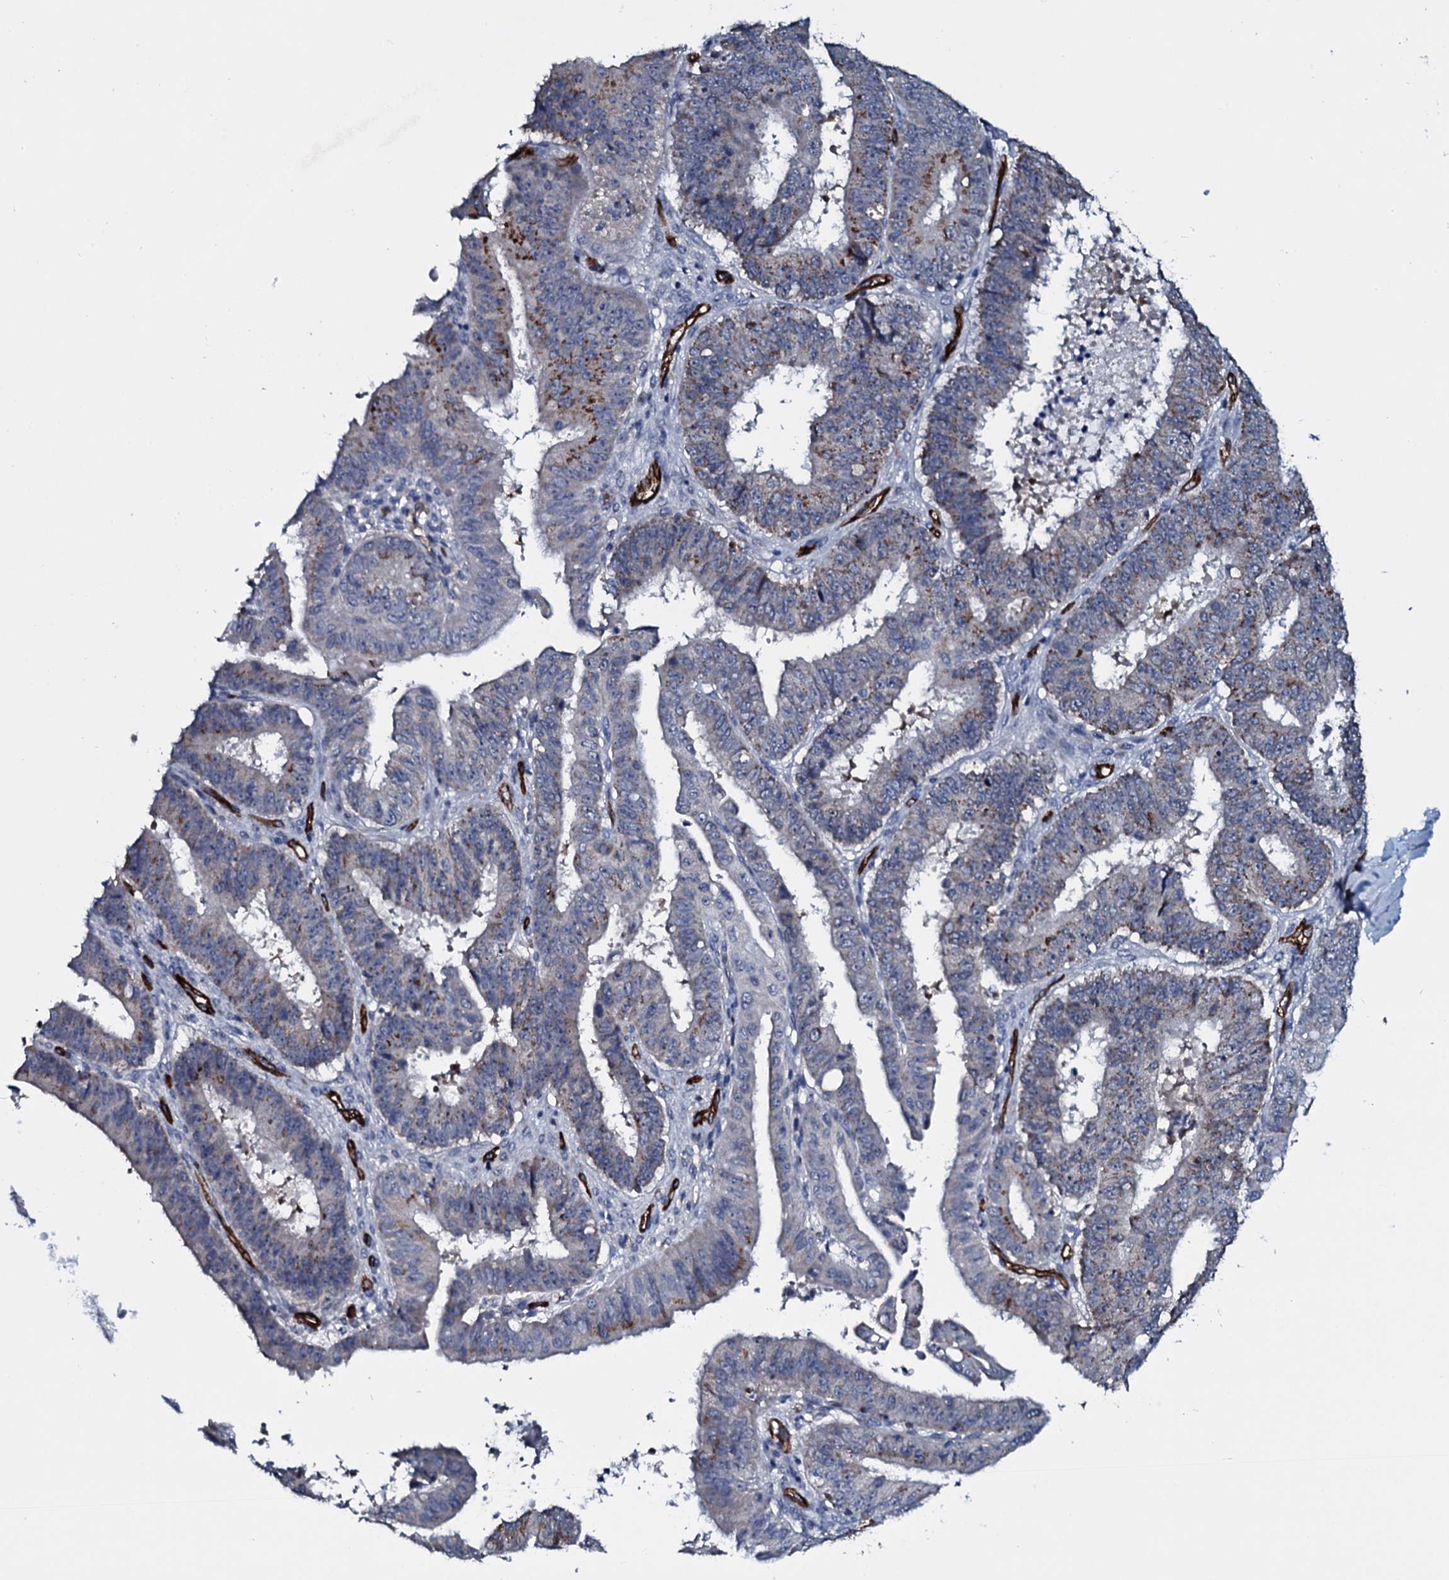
{"staining": {"intensity": "moderate", "quantity": "25%-75%", "location": "cytoplasmic/membranous"}, "tissue": "ovarian cancer", "cell_type": "Tumor cells", "image_type": "cancer", "snomed": [{"axis": "morphology", "description": "Carcinoma, endometroid"}, {"axis": "topography", "description": "Appendix"}, {"axis": "topography", "description": "Ovary"}], "caption": "This is an image of immunohistochemistry staining of ovarian endometroid carcinoma, which shows moderate positivity in the cytoplasmic/membranous of tumor cells.", "gene": "CLEC14A", "patient": {"sex": "female", "age": 42}}